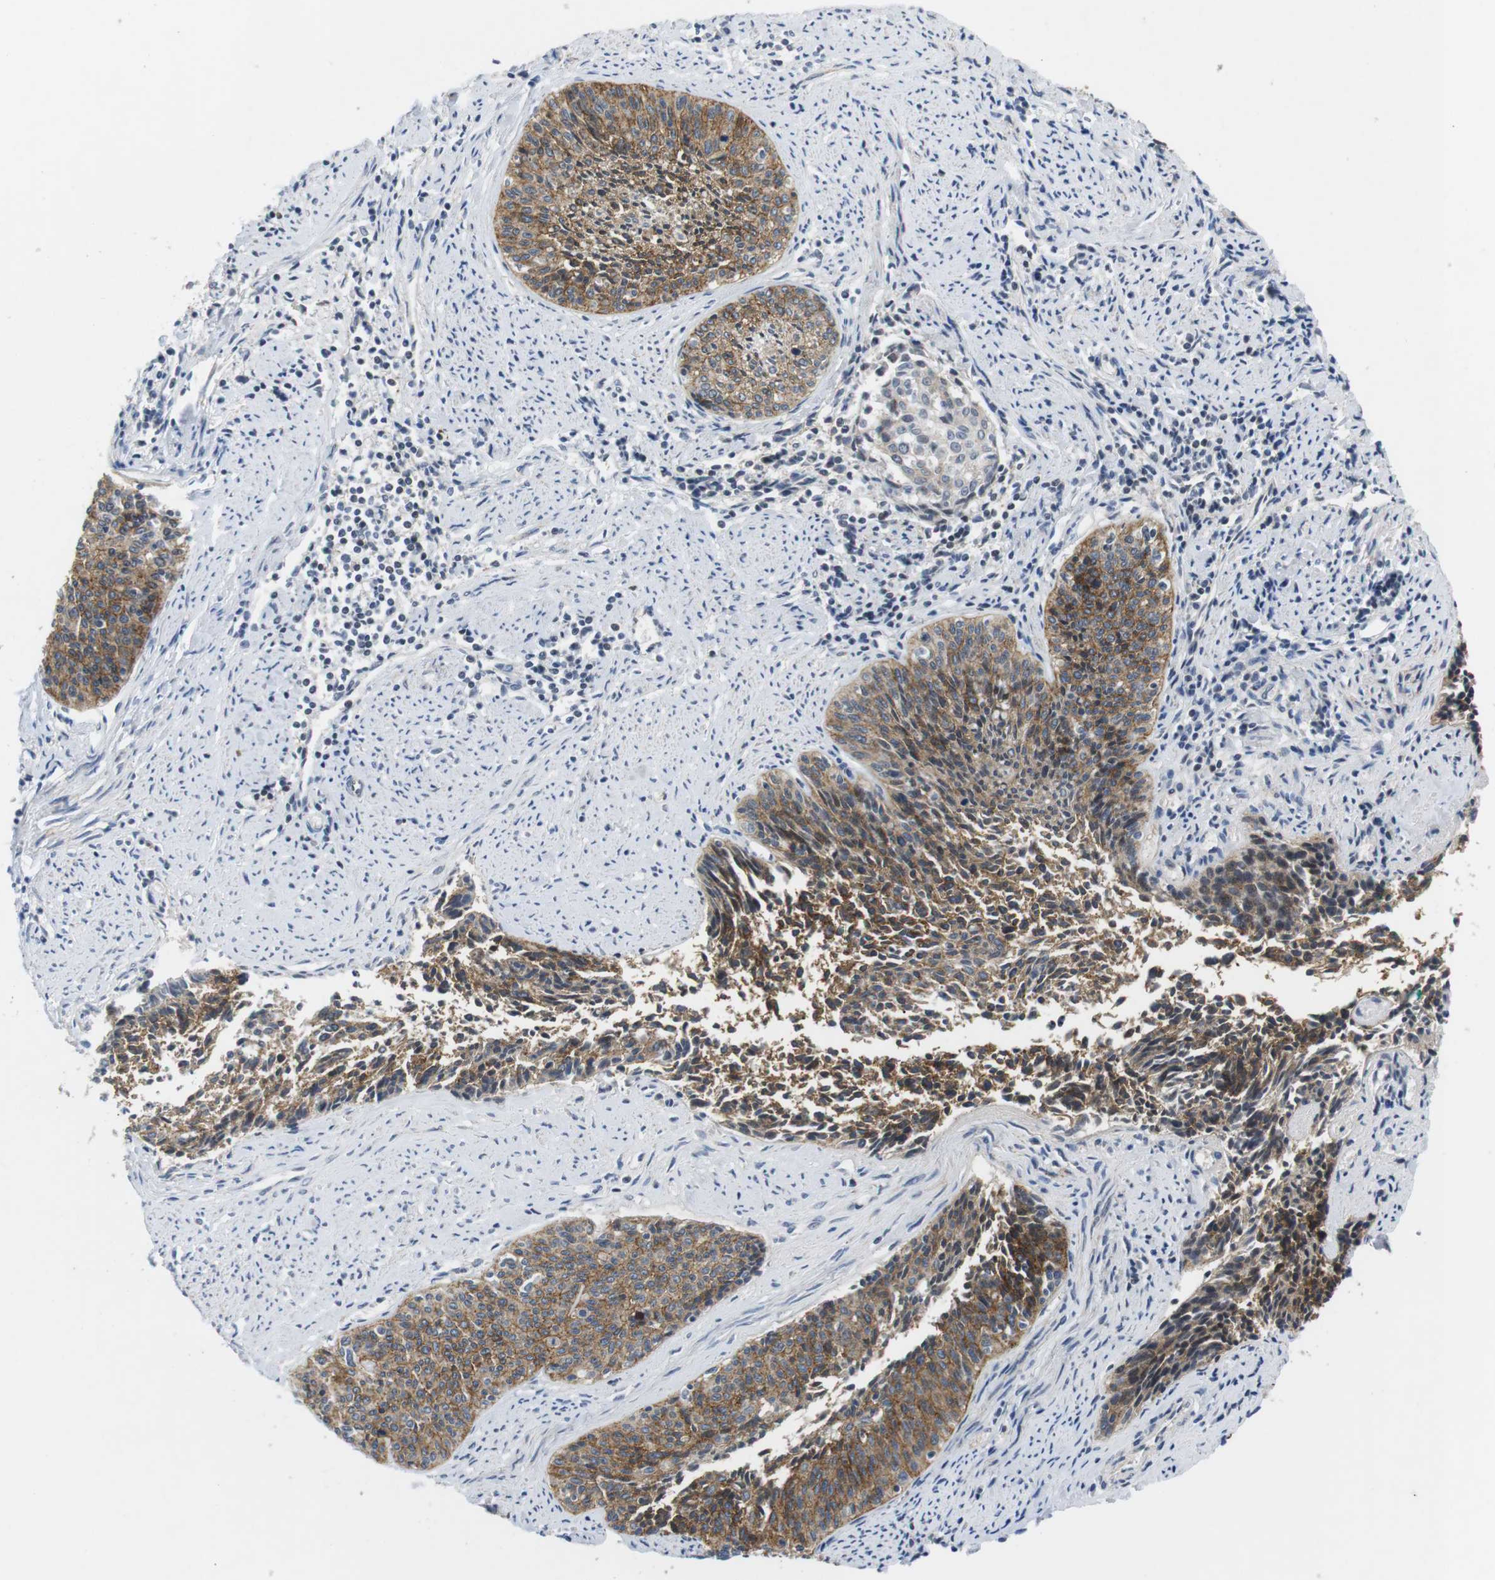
{"staining": {"intensity": "moderate", "quantity": ">75%", "location": "cytoplasmic/membranous"}, "tissue": "cervical cancer", "cell_type": "Tumor cells", "image_type": "cancer", "snomed": [{"axis": "morphology", "description": "Squamous cell carcinoma, NOS"}, {"axis": "topography", "description": "Cervix"}], "caption": "Human cervical cancer (squamous cell carcinoma) stained with a protein marker reveals moderate staining in tumor cells.", "gene": "NECTIN1", "patient": {"sex": "female", "age": 55}}